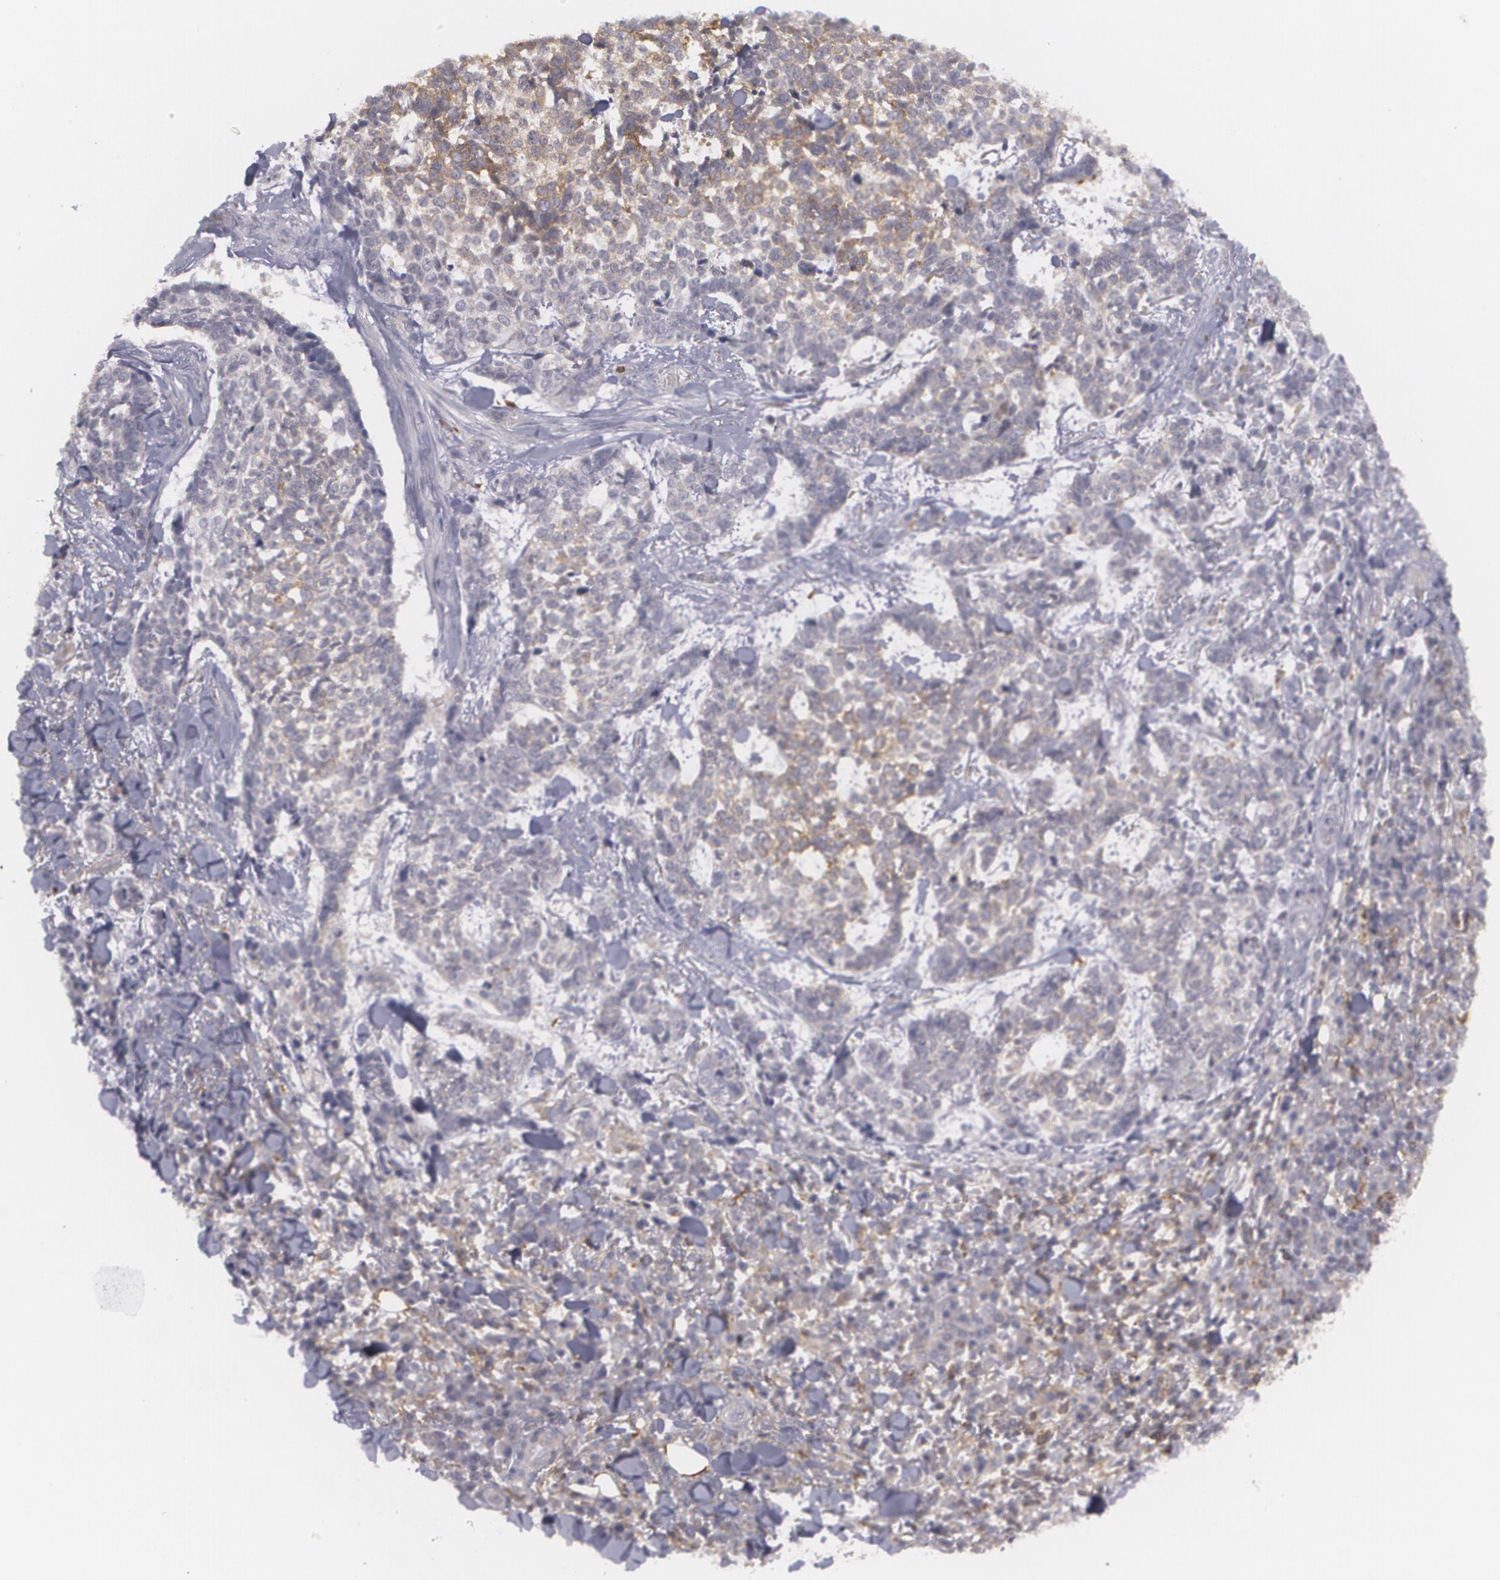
{"staining": {"intensity": "weak", "quantity": "25%-75%", "location": "cytoplasmic/membranous"}, "tissue": "skin cancer", "cell_type": "Tumor cells", "image_type": "cancer", "snomed": [{"axis": "morphology", "description": "Basal cell carcinoma"}, {"axis": "topography", "description": "Skin"}], "caption": "Human skin cancer stained with a brown dye demonstrates weak cytoplasmic/membranous positive positivity in approximately 25%-75% of tumor cells.", "gene": "BIN1", "patient": {"sex": "female", "age": 89}}